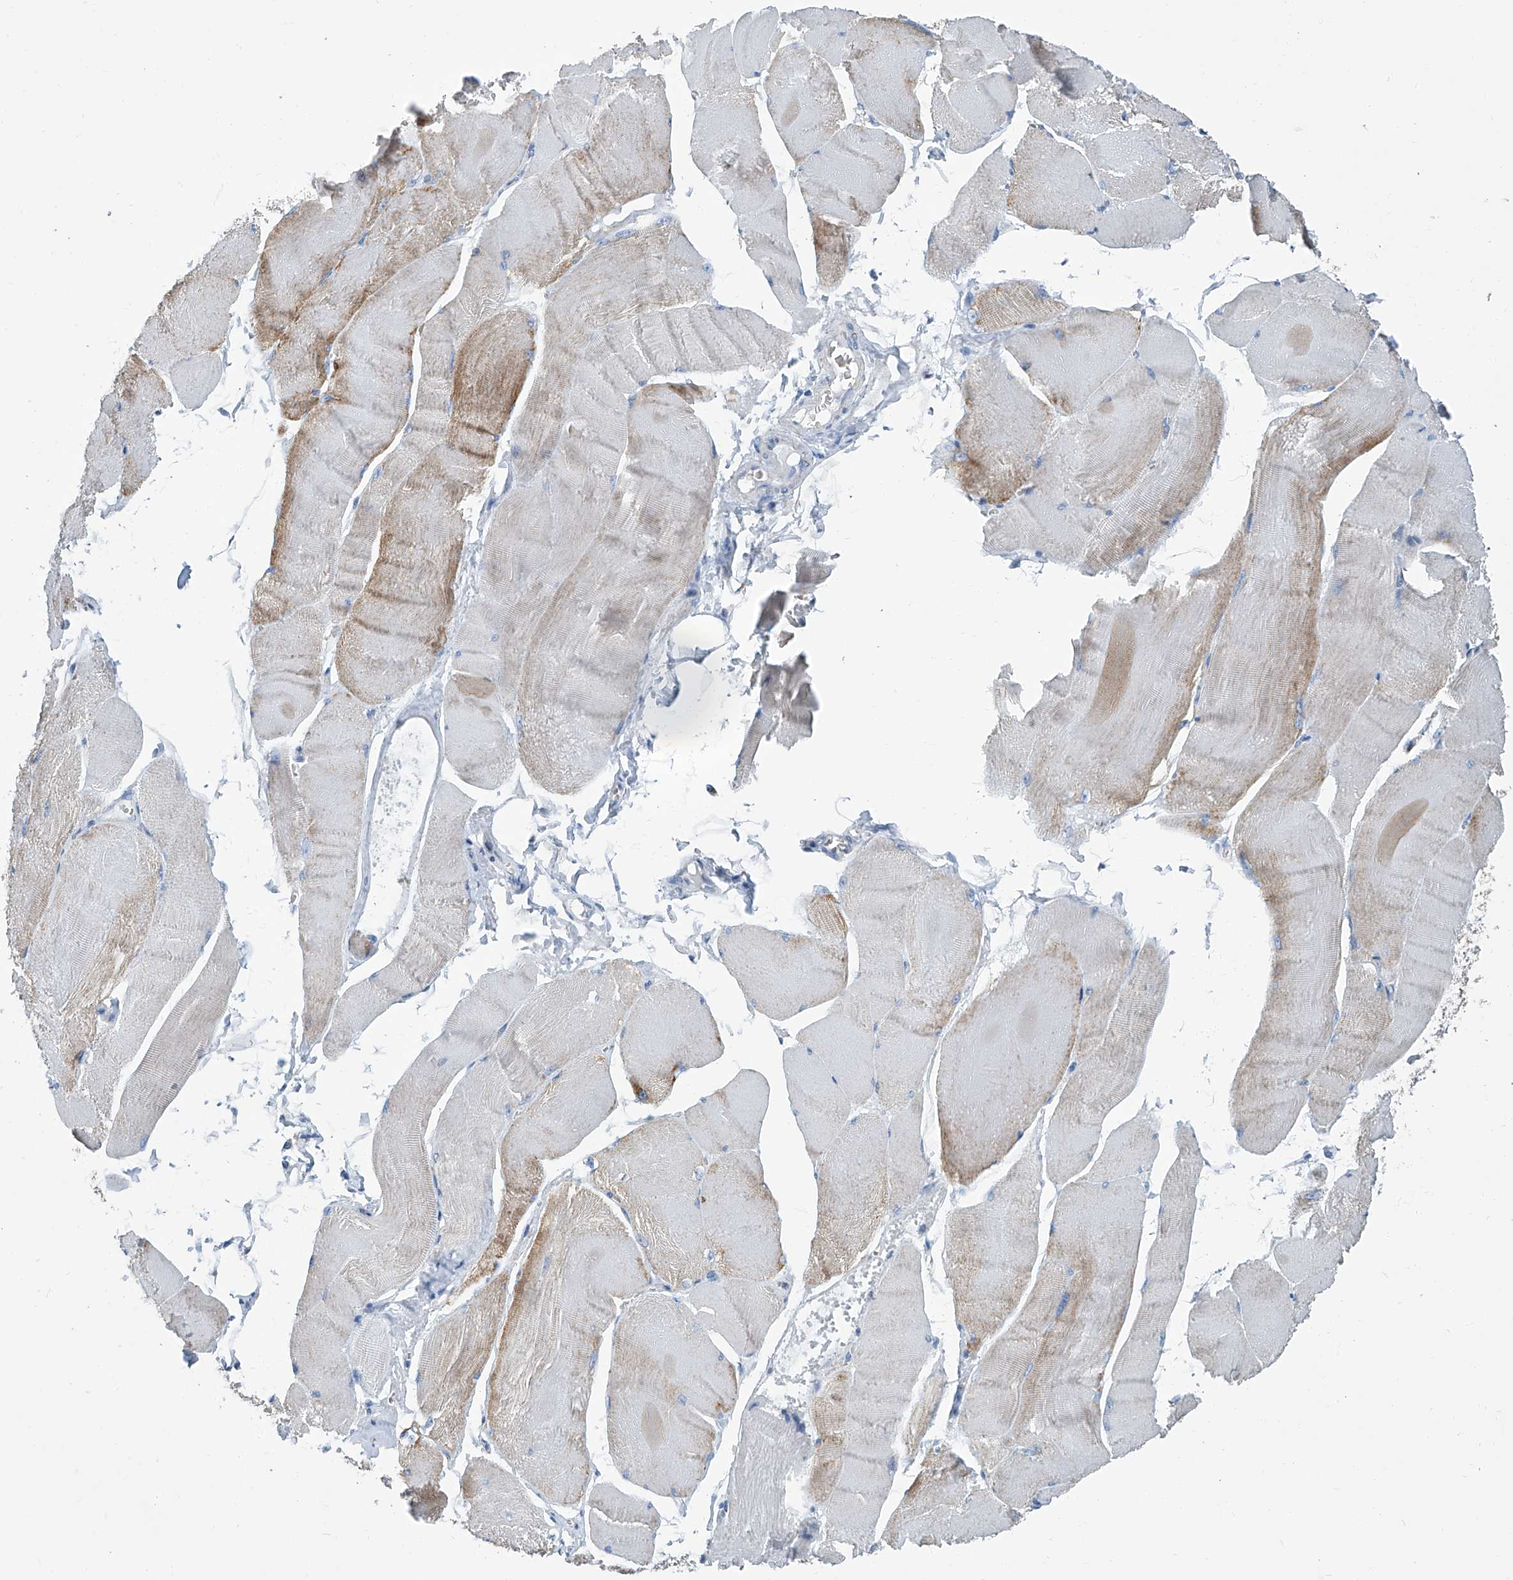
{"staining": {"intensity": "moderate", "quantity": "<25%", "location": "cytoplasmic/membranous"}, "tissue": "skeletal muscle", "cell_type": "Myocytes", "image_type": "normal", "snomed": [{"axis": "morphology", "description": "Normal tissue, NOS"}, {"axis": "morphology", "description": "Basal cell carcinoma"}, {"axis": "topography", "description": "Skeletal muscle"}], "caption": "Immunohistochemistry (DAB (3,3'-diaminobenzidine)) staining of unremarkable skeletal muscle demonstrates moderate cytoplasmic/membranous protein expression in about <25% of myocytes. The protein is shown in brown color, while the nuclei are stained blue.", "gene": "MT", "patient": {"sex": "female", "age": 64}}